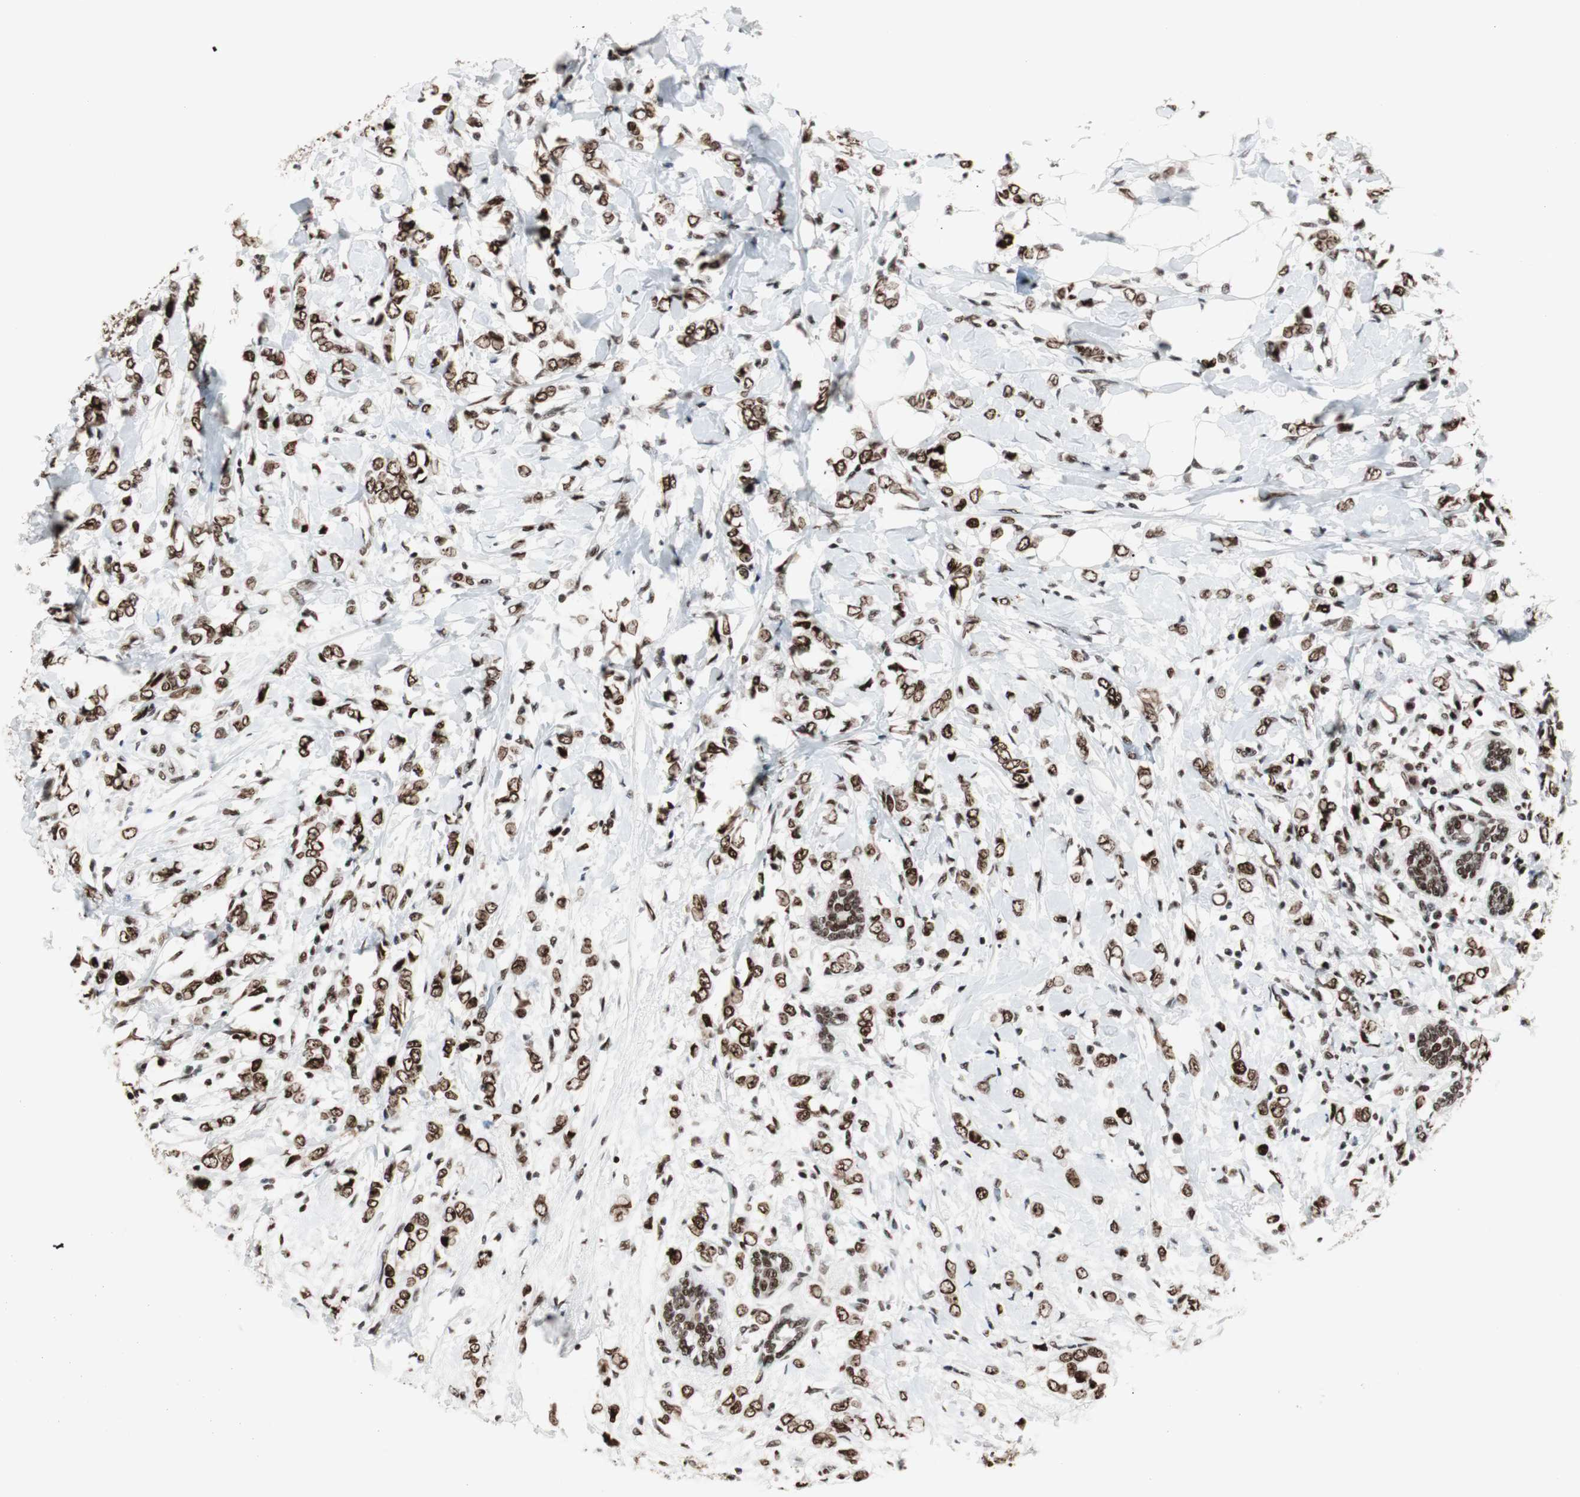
{"staining": {"intensity": "strong", "quantity": ">75%", "location": "nuclear"}, "tissue": "breast cancer", "cell_type": "Tumor cells", "image_type": "cancer", "snomed": [{"axis": "morphology", "description": "Normal tissue, NOS"}, {"axis": "morphology", "description": "Lobular carcinoma"}, {"axis": "topography", "description": "Breast"}], "caption": "Immunohistochemistry staining of breast cancer (lobular carcinoma), which shows high levels of strong nuclear positivity in about >75% of tumor cells indicating strong nuclear protein expression. The staining was performed using DAB (brown) for protein detection and nuclei were counterstained in hematoxylin (blue).", "gene": "XRCC1", "patient": {"sex": "female", "age": 47}}